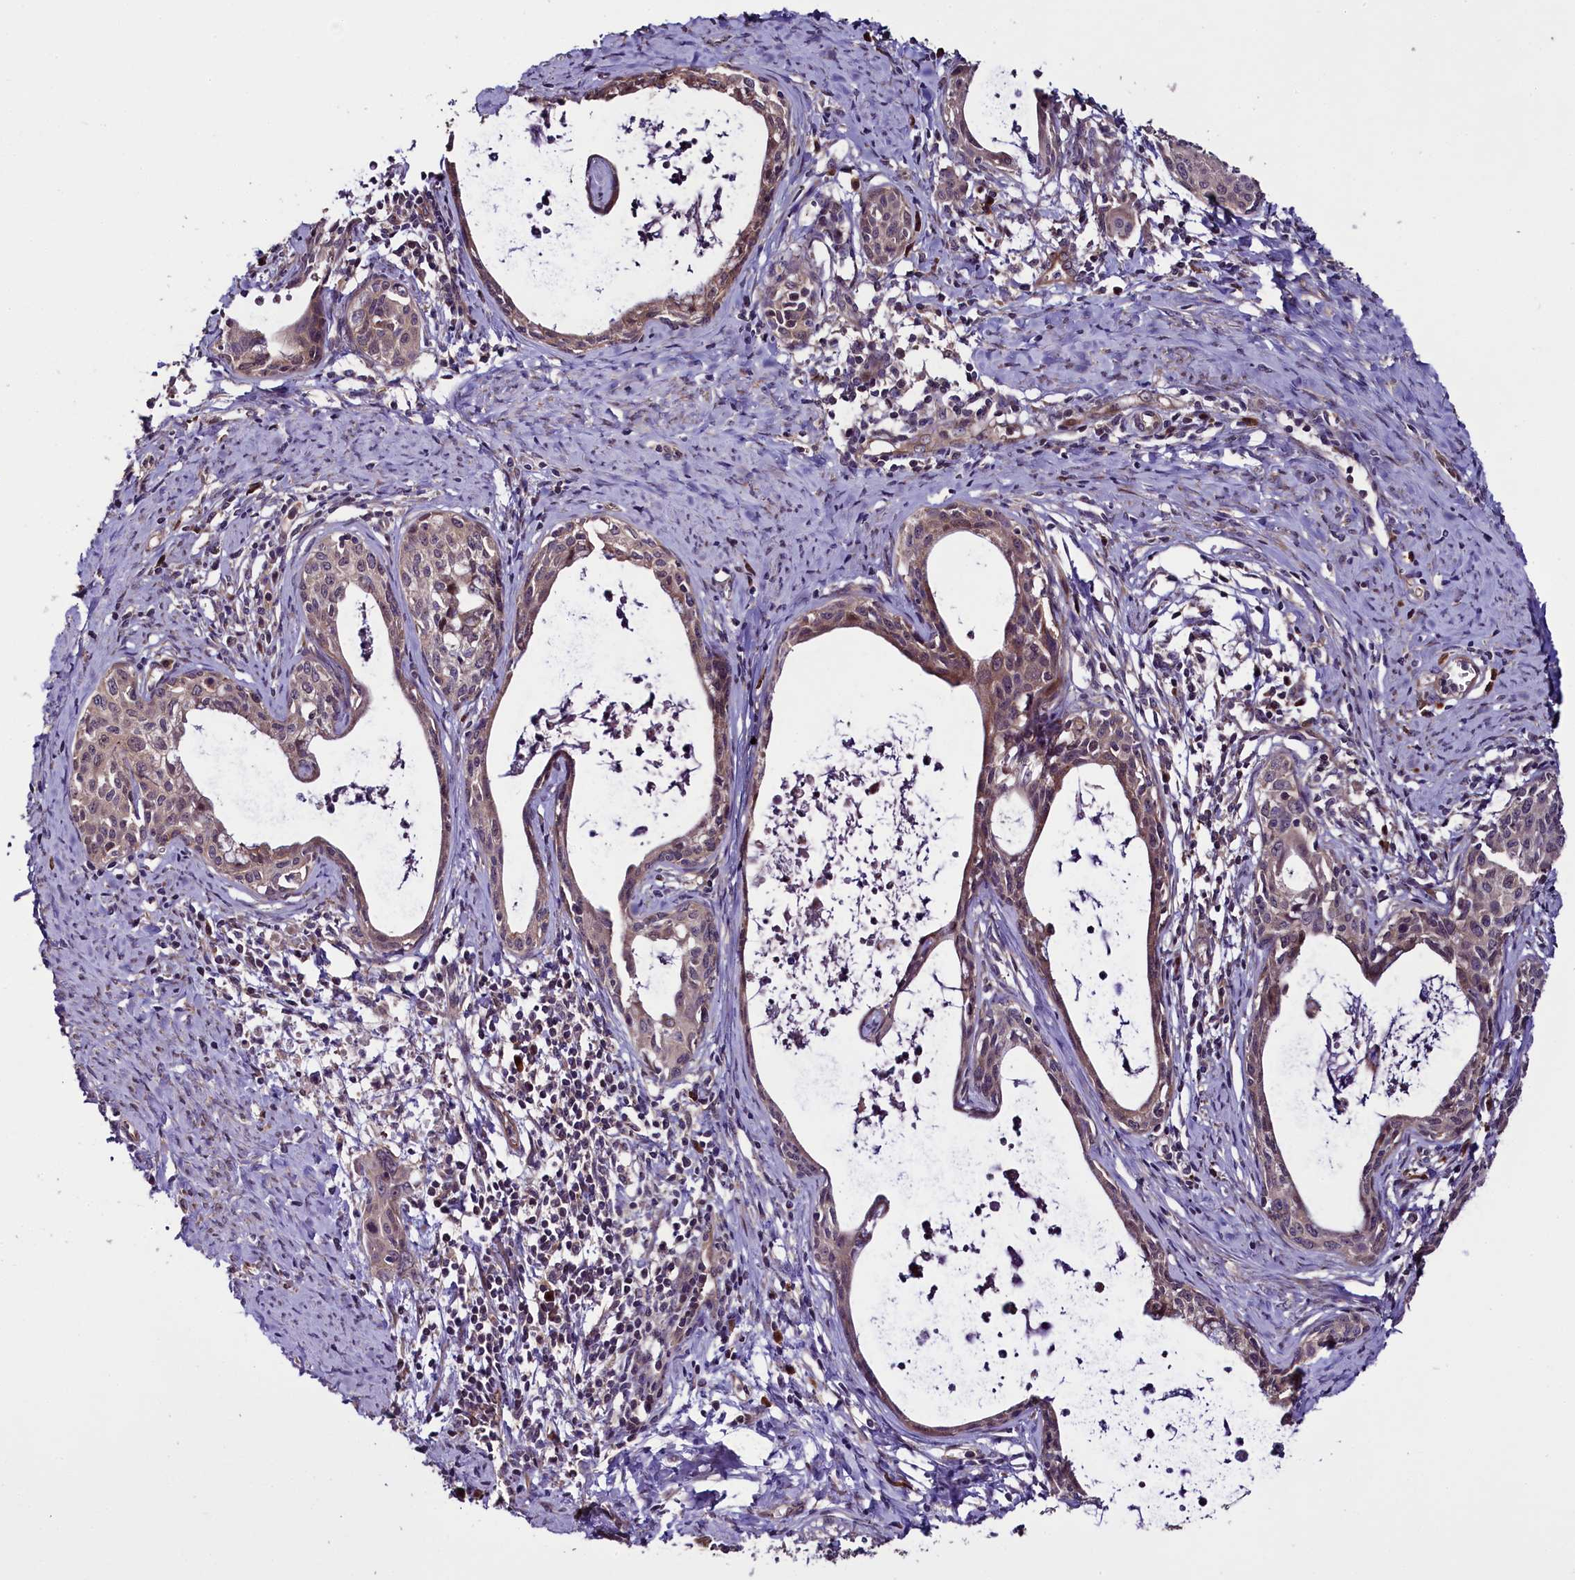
{"staining": {"intensity": "weak", "quantity": "25%-75%", "location": "cytoplasmic/membranous"}, "tissue": "cervical cancer", "cell_type": "Tumor cells", "image_type": "cancer", "snomed": [{"axis": "morphology", "description": "Squamous cell carcinoma, NOS"}, {"axis": "topography", "description": "Cervix"}], "caption": "Protein expression analysis of cervical cancer (squamous cell carcinoma) displays weak cytoplasmic/membranous positivity in about 25%-75% of tumor cells. The staining was performed using DAB, with brown indicating positive protein expression. Nuclei are stained blue with hematoxylin.", "gene": "RPUSD2", "patient": {"sex": "female", "age": 52}}